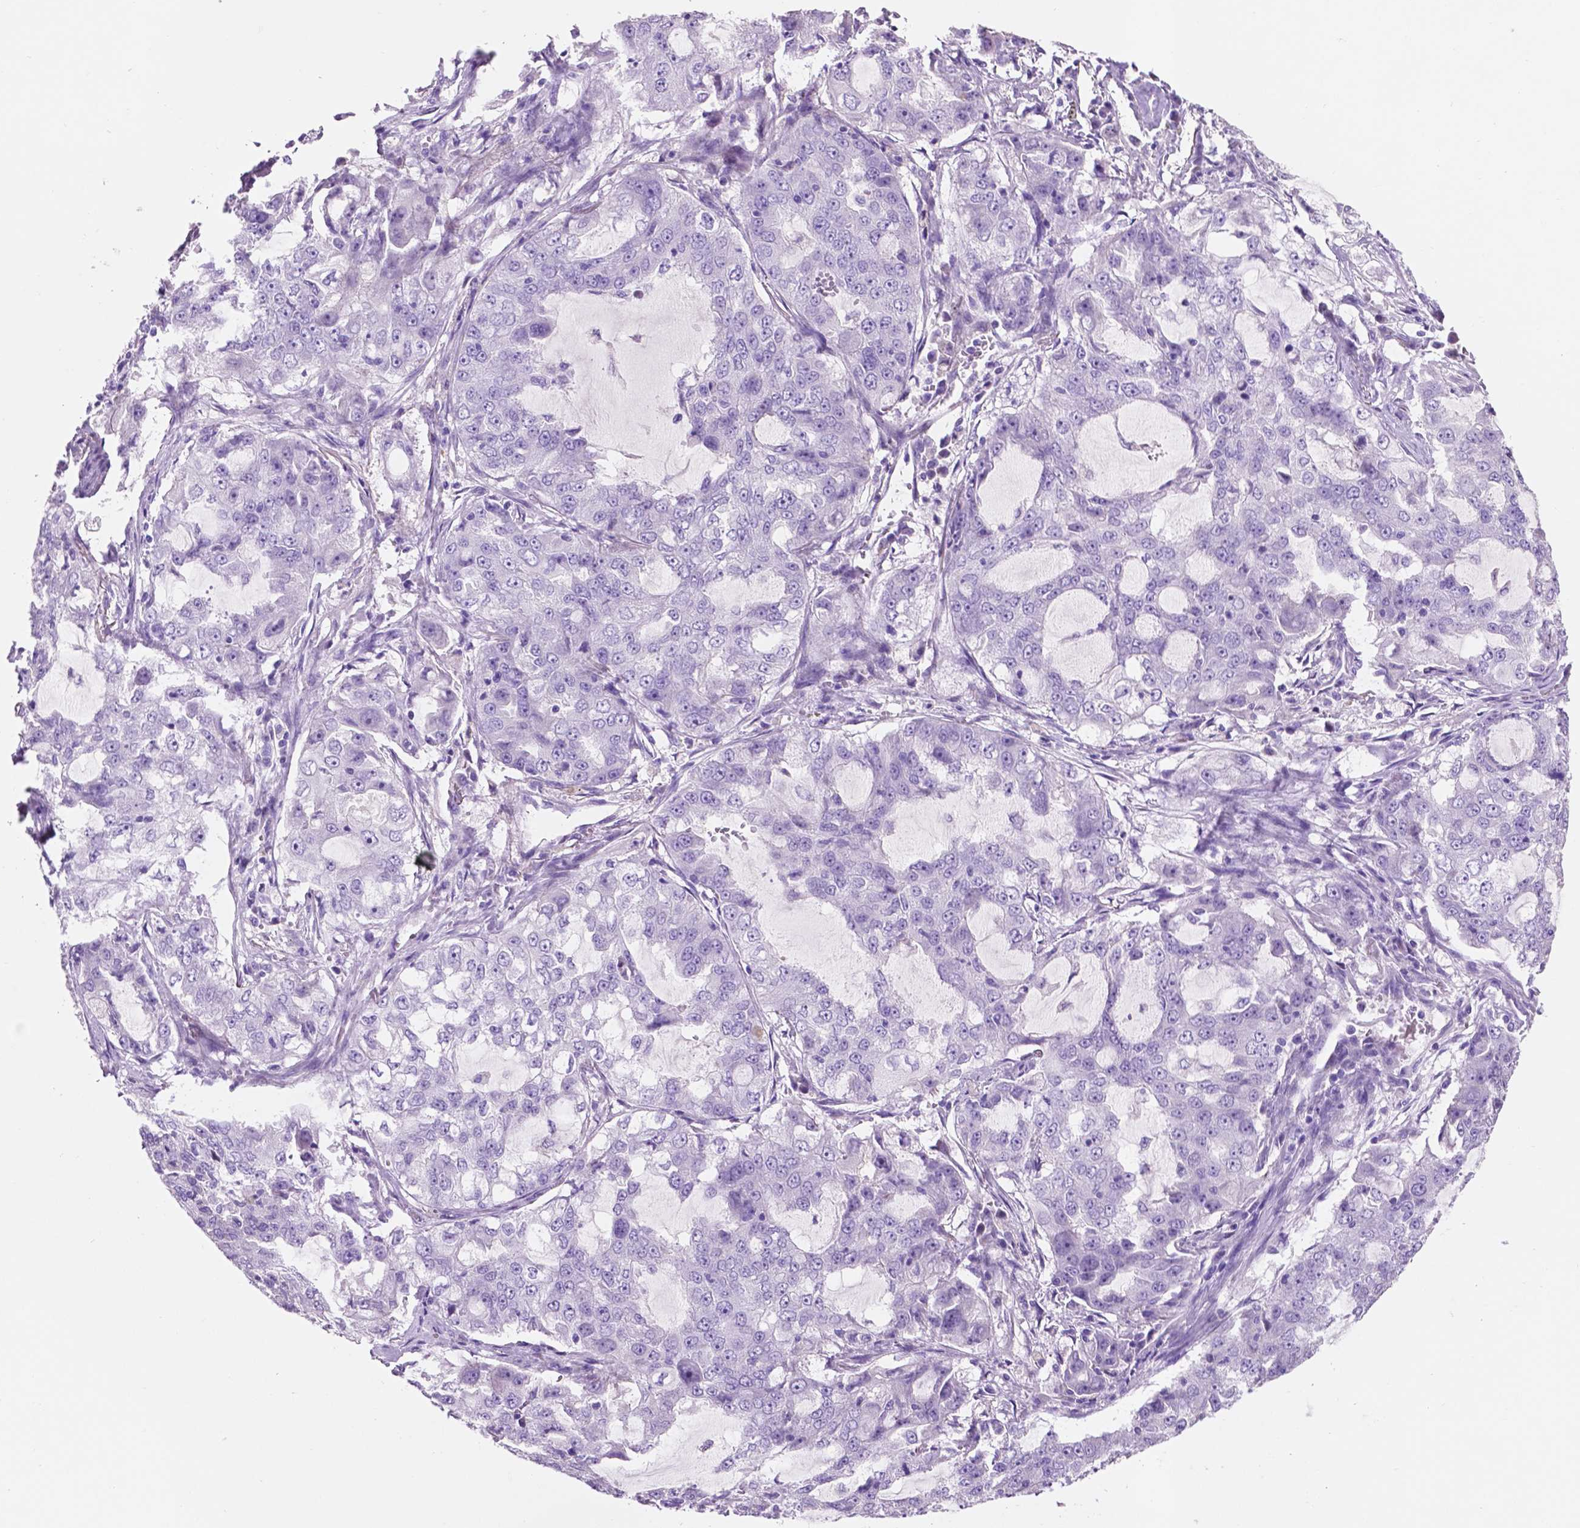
{"staining": {"intensity": "negative", "quantity": "none", "location": "none"}, "tissue": "lung cancer", "cell_type": "Tumor cells", "image_type": "cancer", "snomed": [{"axis": "morphology", "description": "Adenocarcinoma, NOS"}, {"axis": "topography", "description": "Lung"}], "caption": "A photomicrograph of human lung cancer (adenocarcinoma) is negative for staining in tumor cells.", "gene": "CLDN17", "patient": {"sex": "female", "age": 61}}